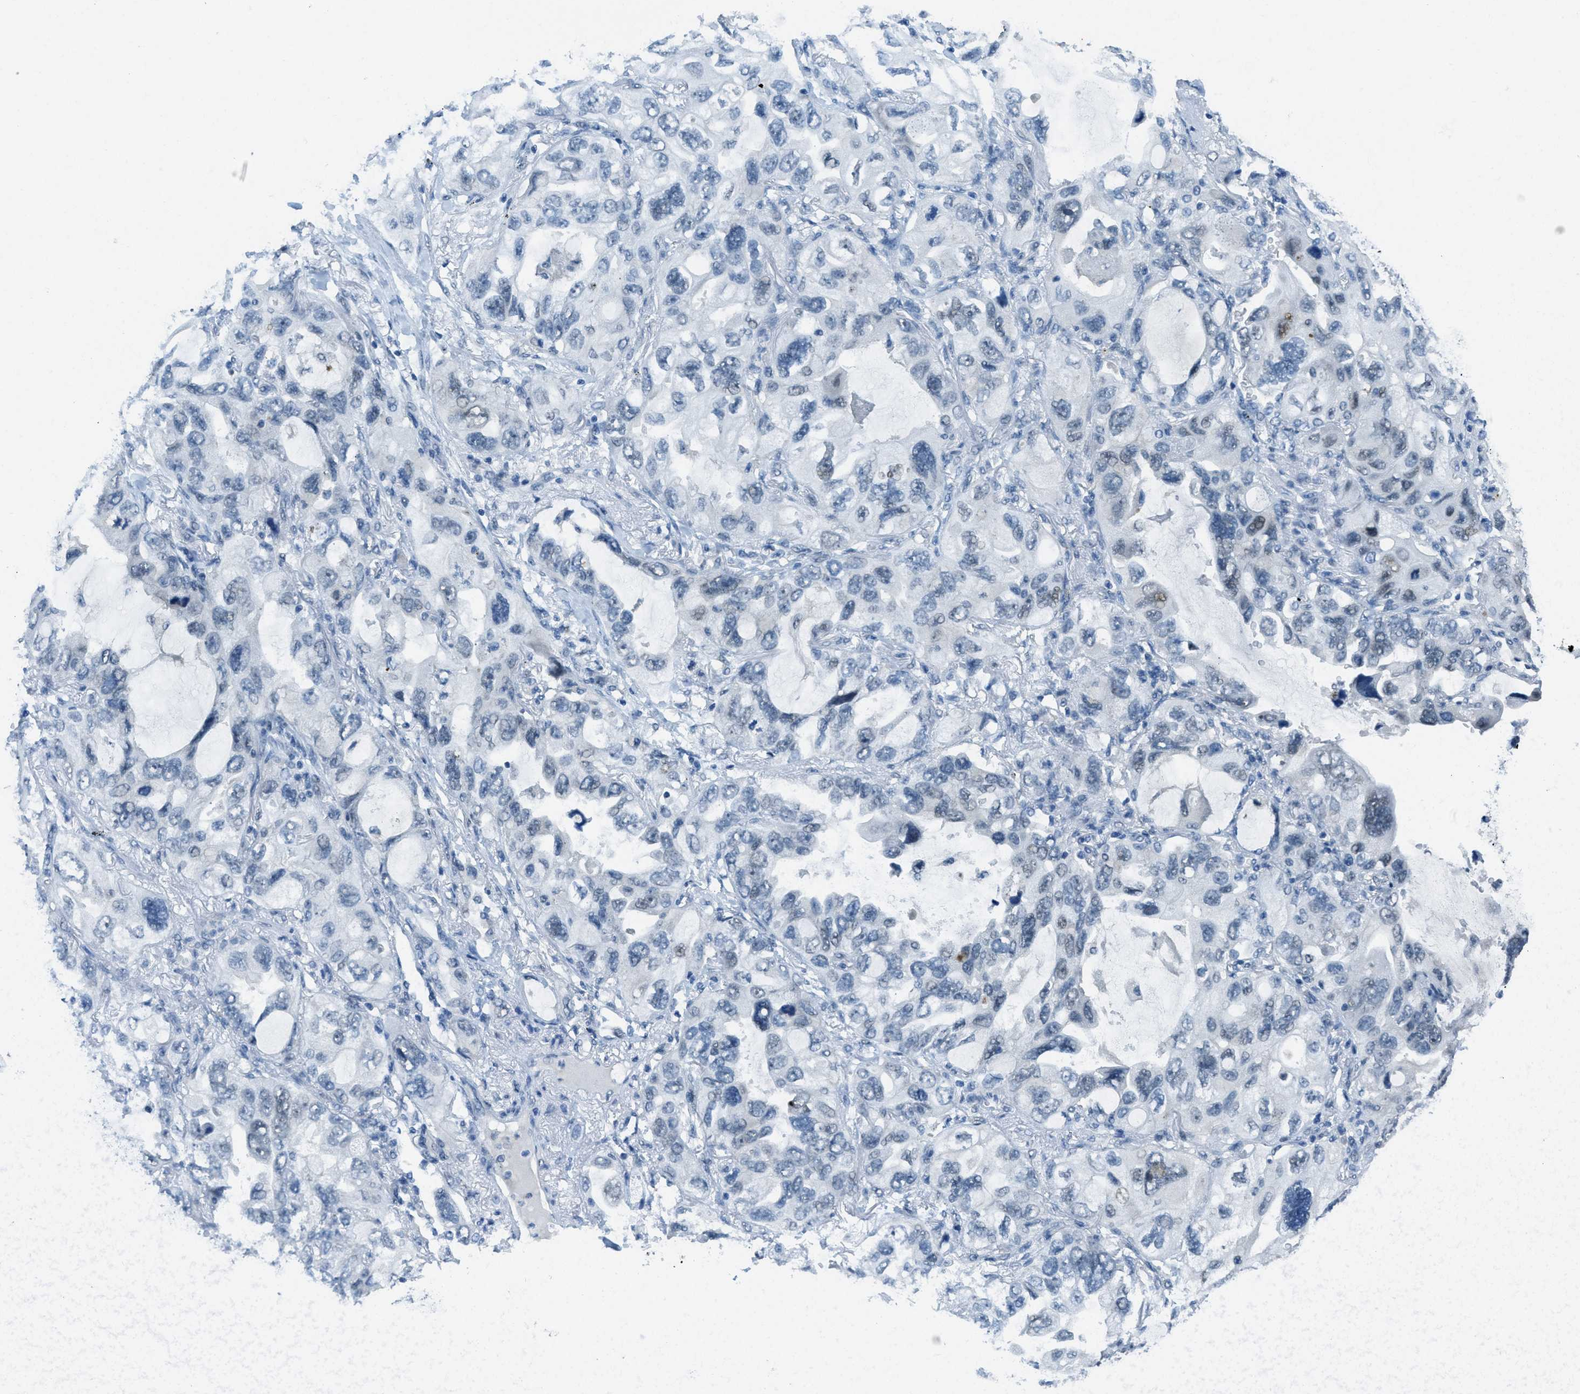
{"staining": {"intensity": "negative", "quantity": "none", "location": "none"}, "tissue": "lung cancer", "cell_type": "Tumor cells", "image_type": "cancer", "snomed": [{"axis": "morphology", "description": "Squamous cell carcinoma, NOS"}, {"axis": "topography", "description": "Lung"}], "caption": "Immunohistochemistry image of human lung cancer (squamous cell carcinoma) stained for a protein (brown), which demonstrates no staining in tumor cells.", "gene": "TTC13", "patient": {"sex": "female", "age": 73}}